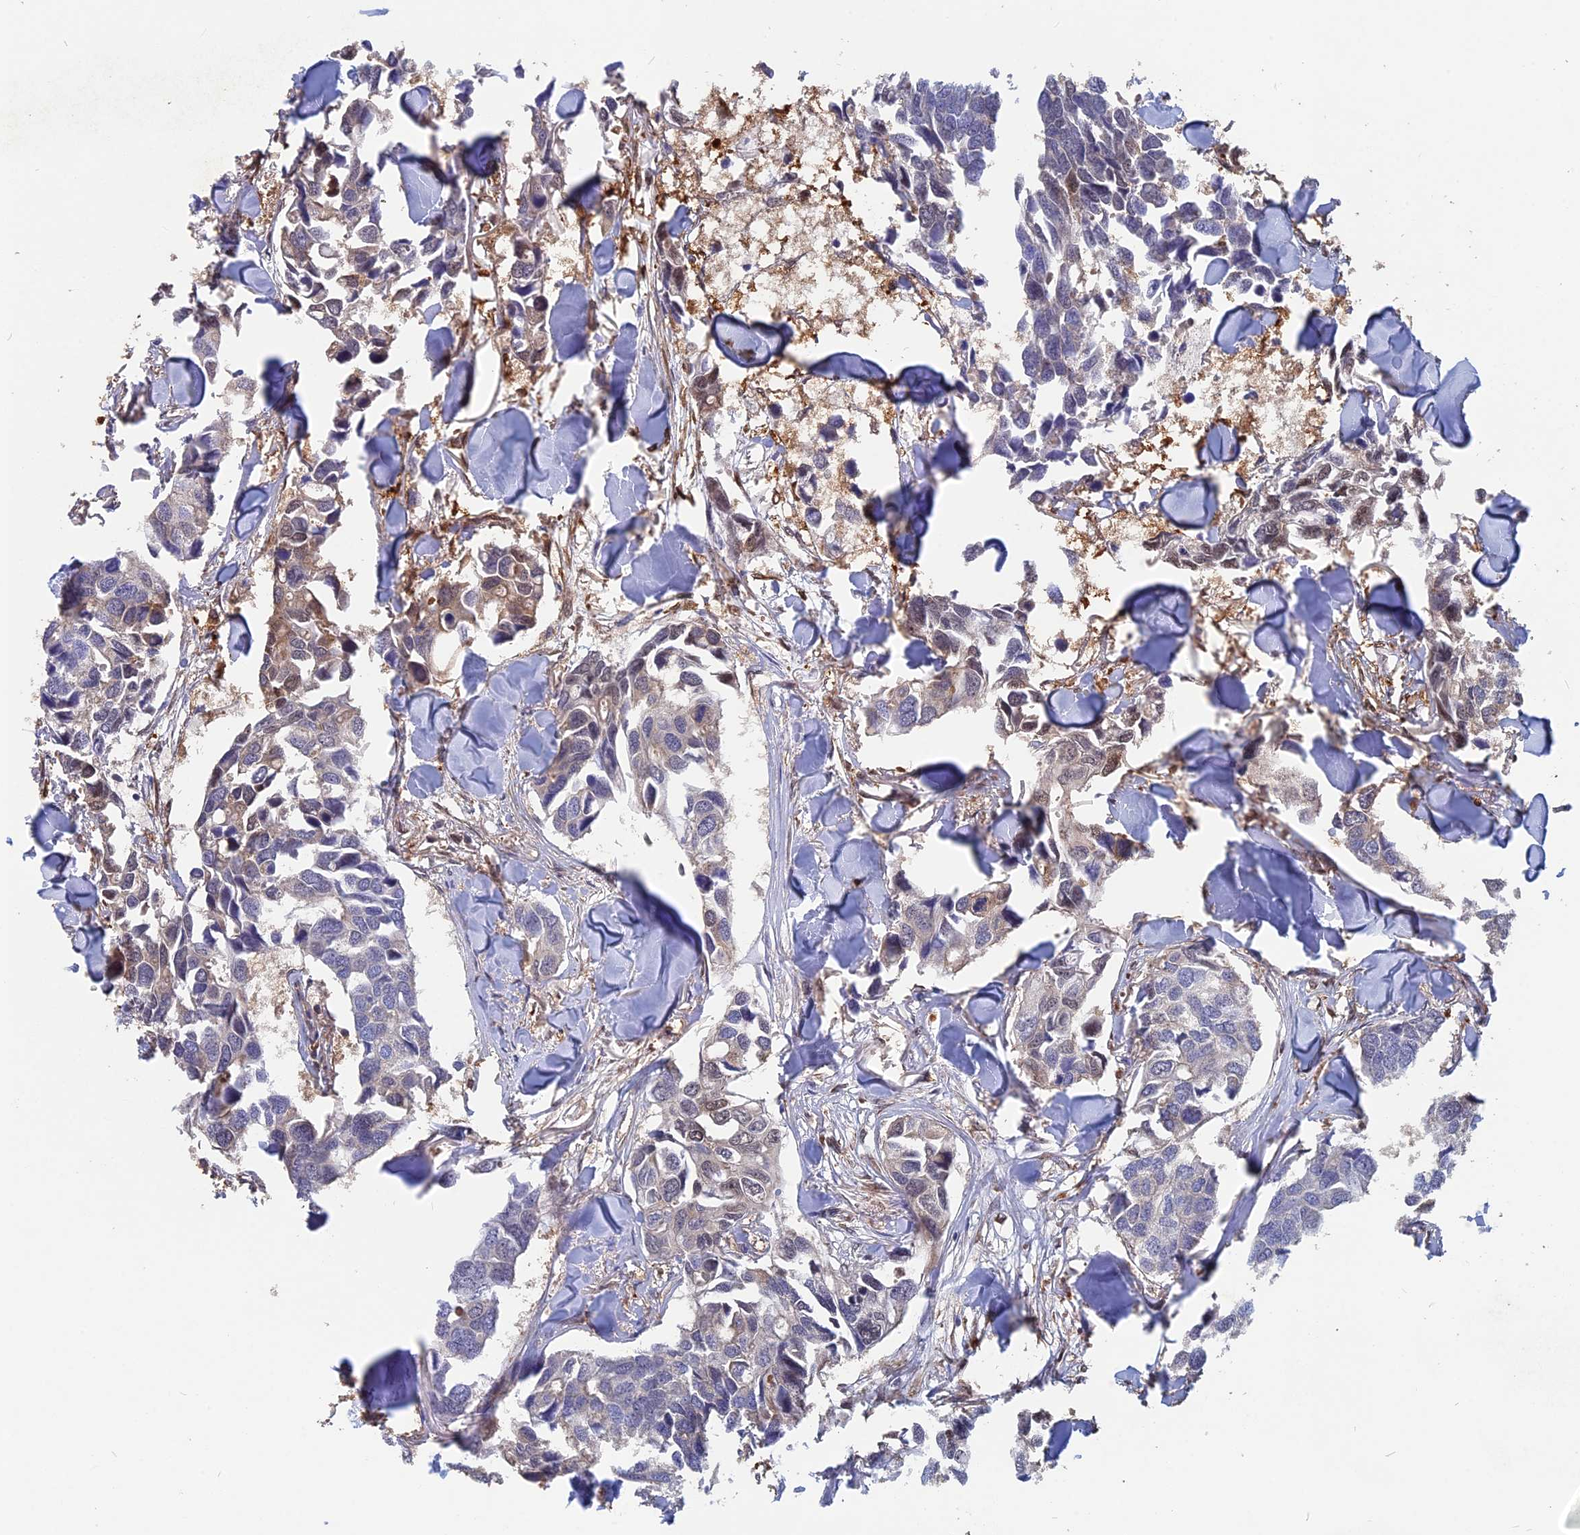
{"staining": {"intensity": "negative", "quantity": "none", "location": "none"}, "tissue": "breast cancer", "cell_type": "Tumor cells", "image_type": "cancer", "snomed": [{"axis": "morphology", "description": "Duct carcinoma"}, {"axis": "topography", "description": "Breast"}], "caption": "Immunohistochemistry of breast cancer demonstrates no expression in tumor cells. (DAB (3,3'-diaminobenzidine) immunohistochemistry (IHC) visualized using brightfield microscopy, high magnification).", "gene": "BLVRA", "patient": {"sex": "female", "age": 83}}